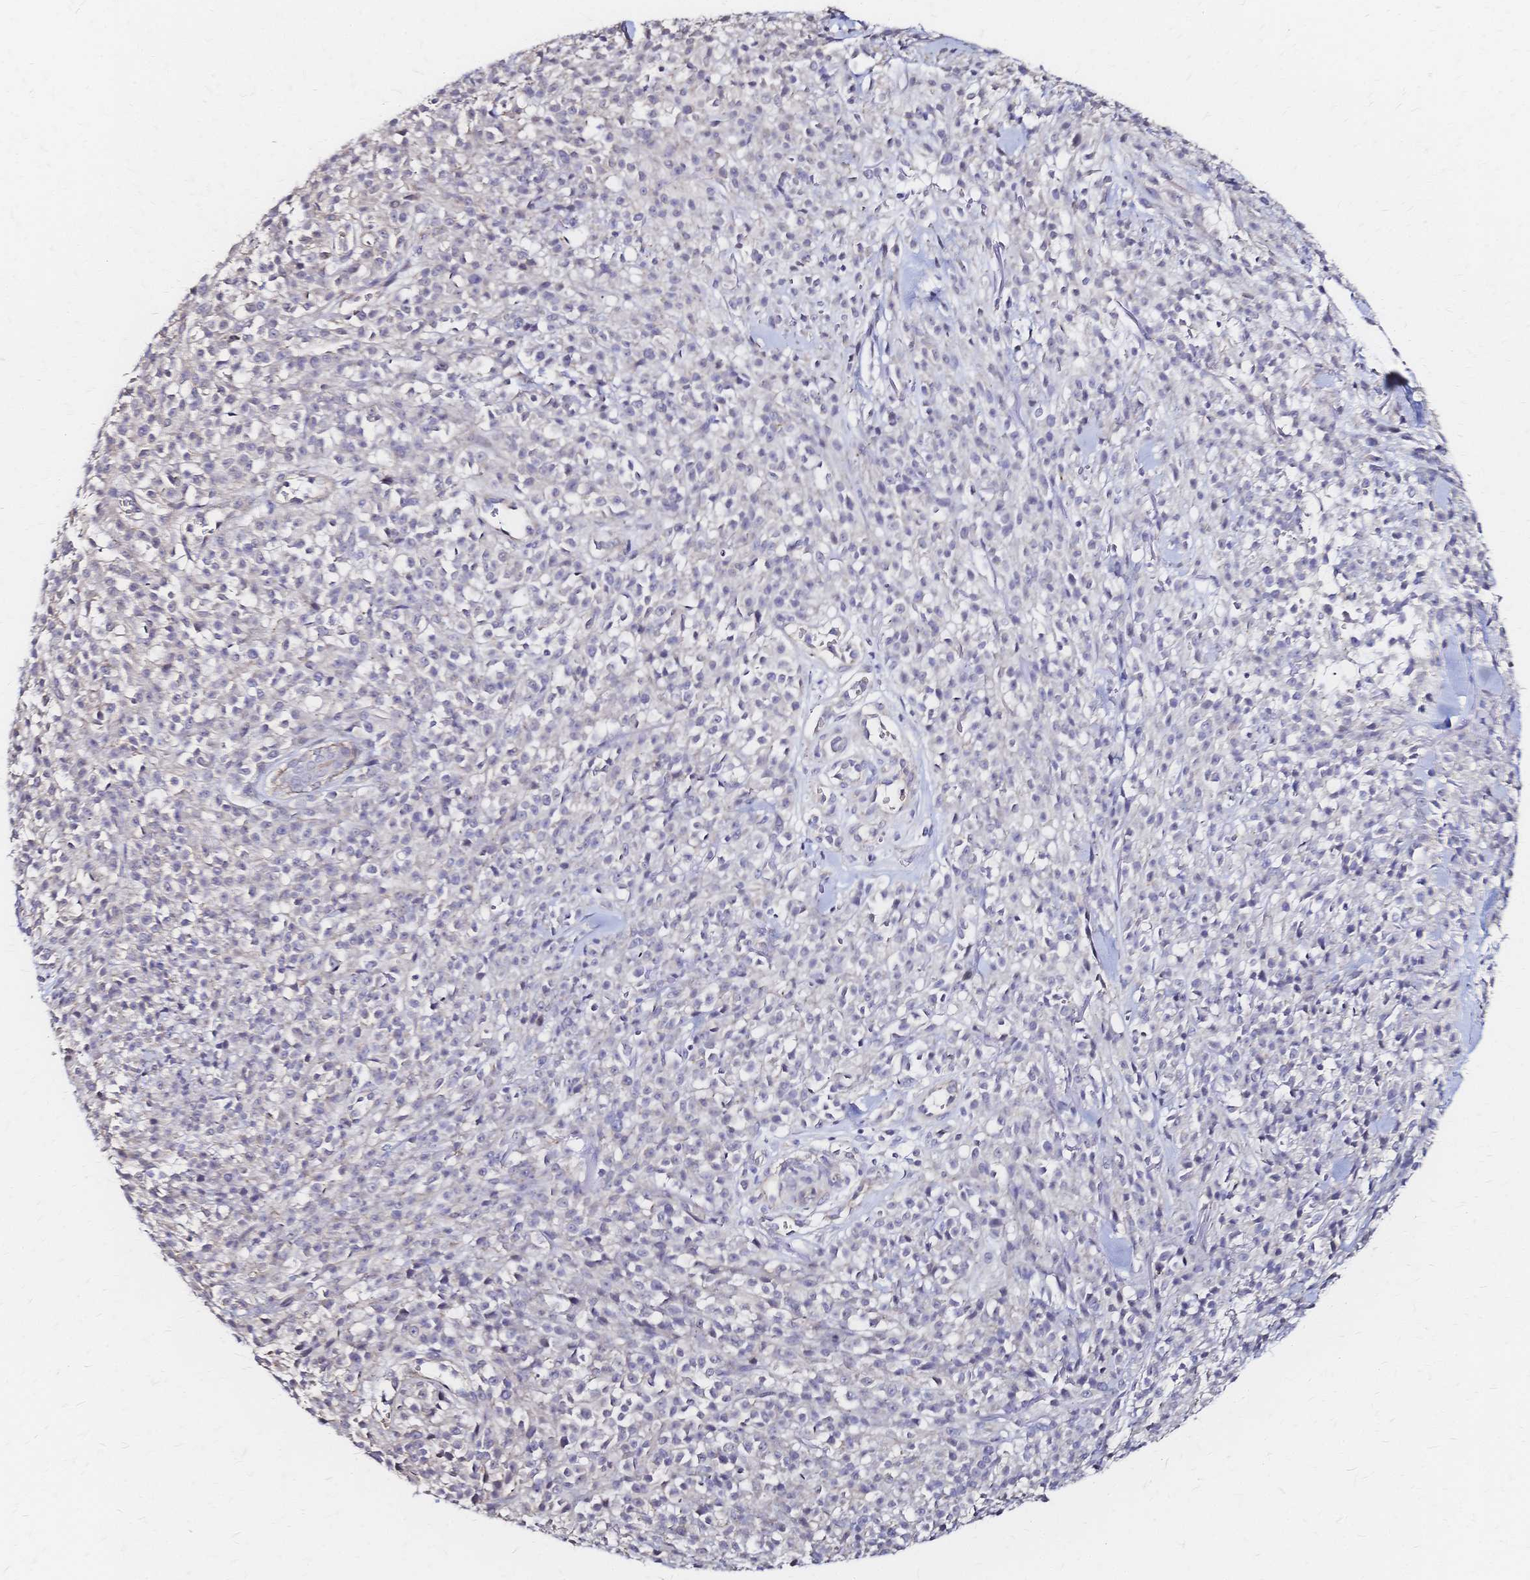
{"staining": {"intensity": "negative", "quantity": "none", "location": "none"}, "tissue": "melanoma", "cell_type": "Tumor cells", "image_type": "cancer", "snomed": [{"axis": "morphology", "description": "Malignant melanoma, NOS"}, {"axis": "topography", "description": "Skin"}, {"axis": "topography", "description": "Skin of trunk"}], "caption": "Tumor cells are negative for protein expression in human melanoma.", "gene": "SLC5A1", "patient": {"sex": "male", "age": 74}}